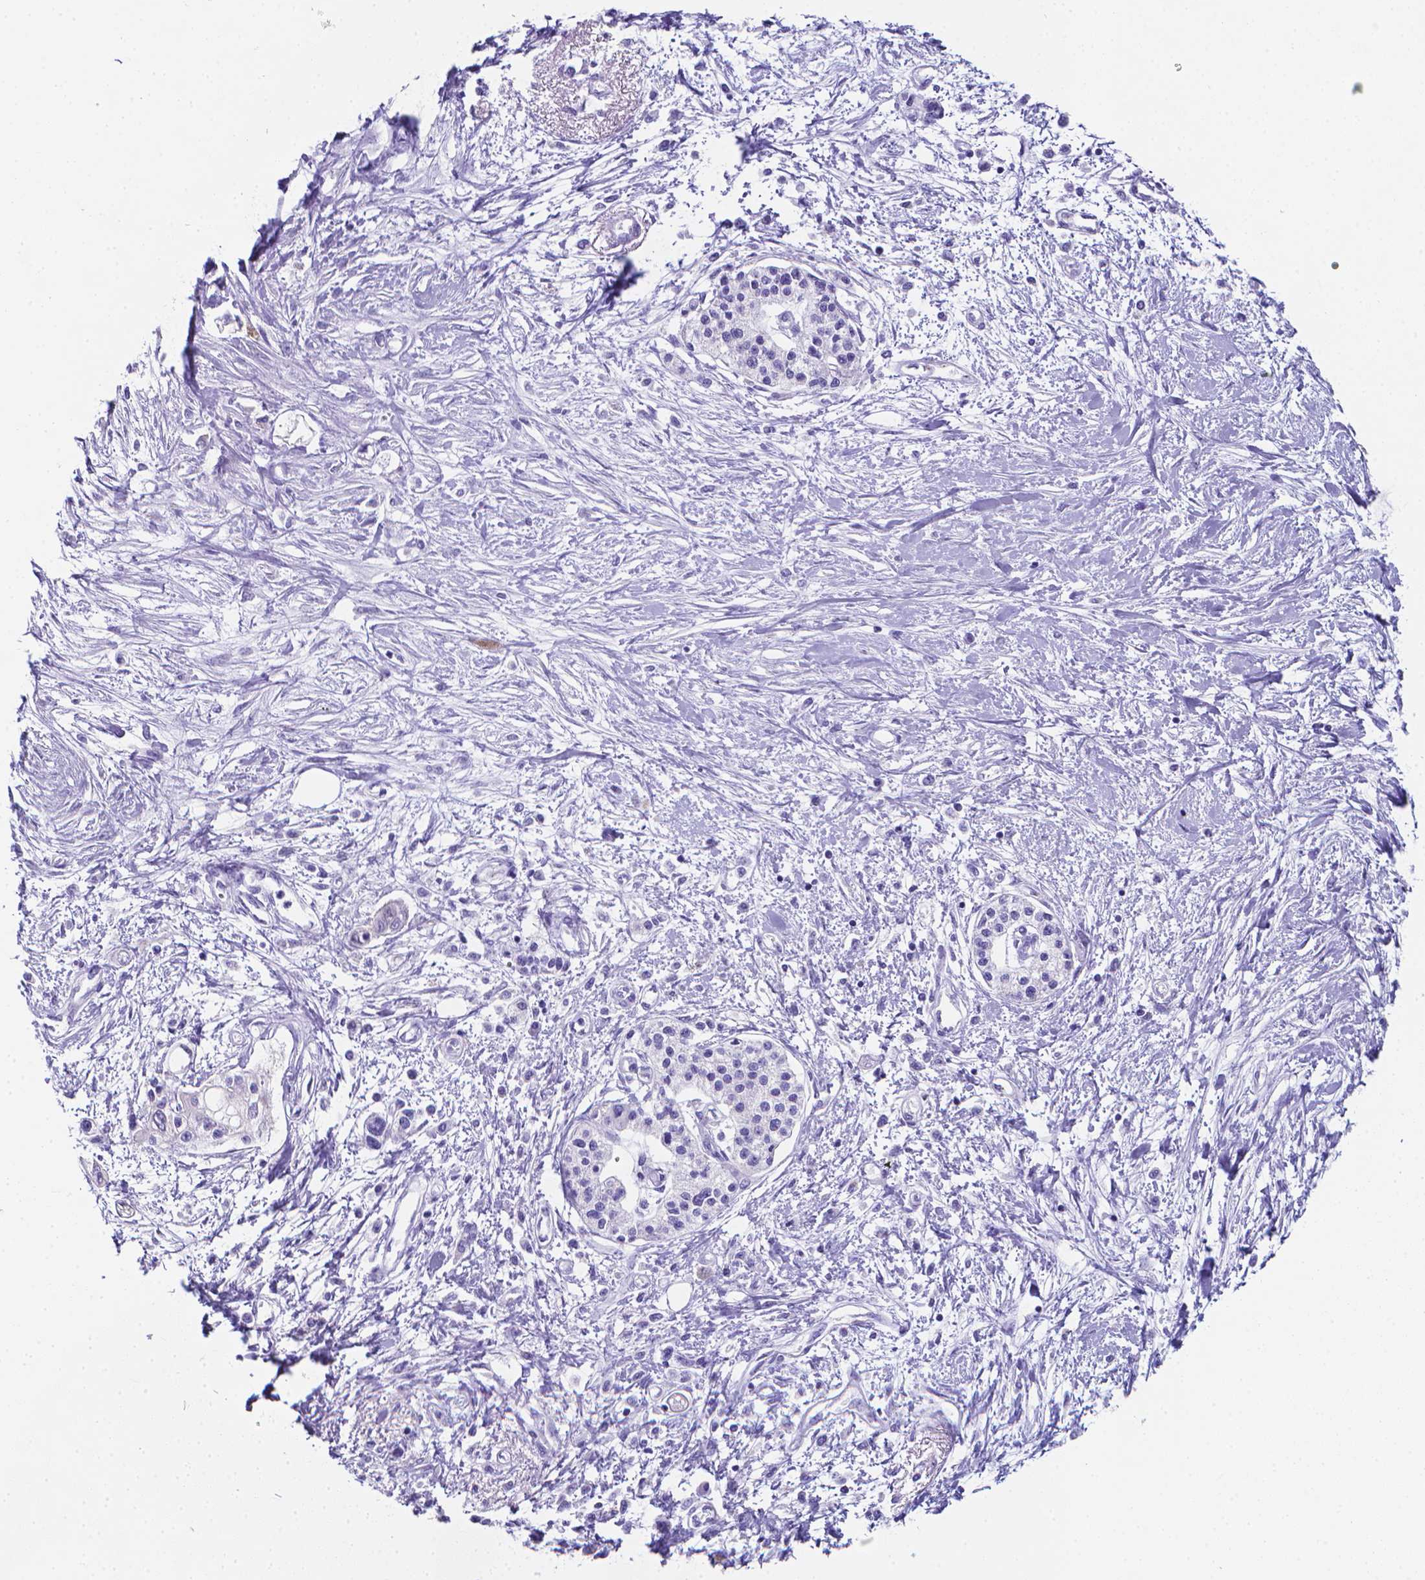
{"staining": {"intensity": "negative", "quantity": "none", "location": "none"}, "tissue": "pancreatic cancer", "cell_type": "Tumor cells", "image_type": "cancer", "snomed": [{"axis": "morphology", "description": "Adenocarcinoma, NOS"}, {"axis": "topography", "description": "Pancreas"}], "caption": "A histopathology image of adenocarcinoma (pancreatic) stained for a protein demonstrates no brown staining in tumor cells.", "gene": "LRRC73", "patient": {"sex": "female", "age": 77}}